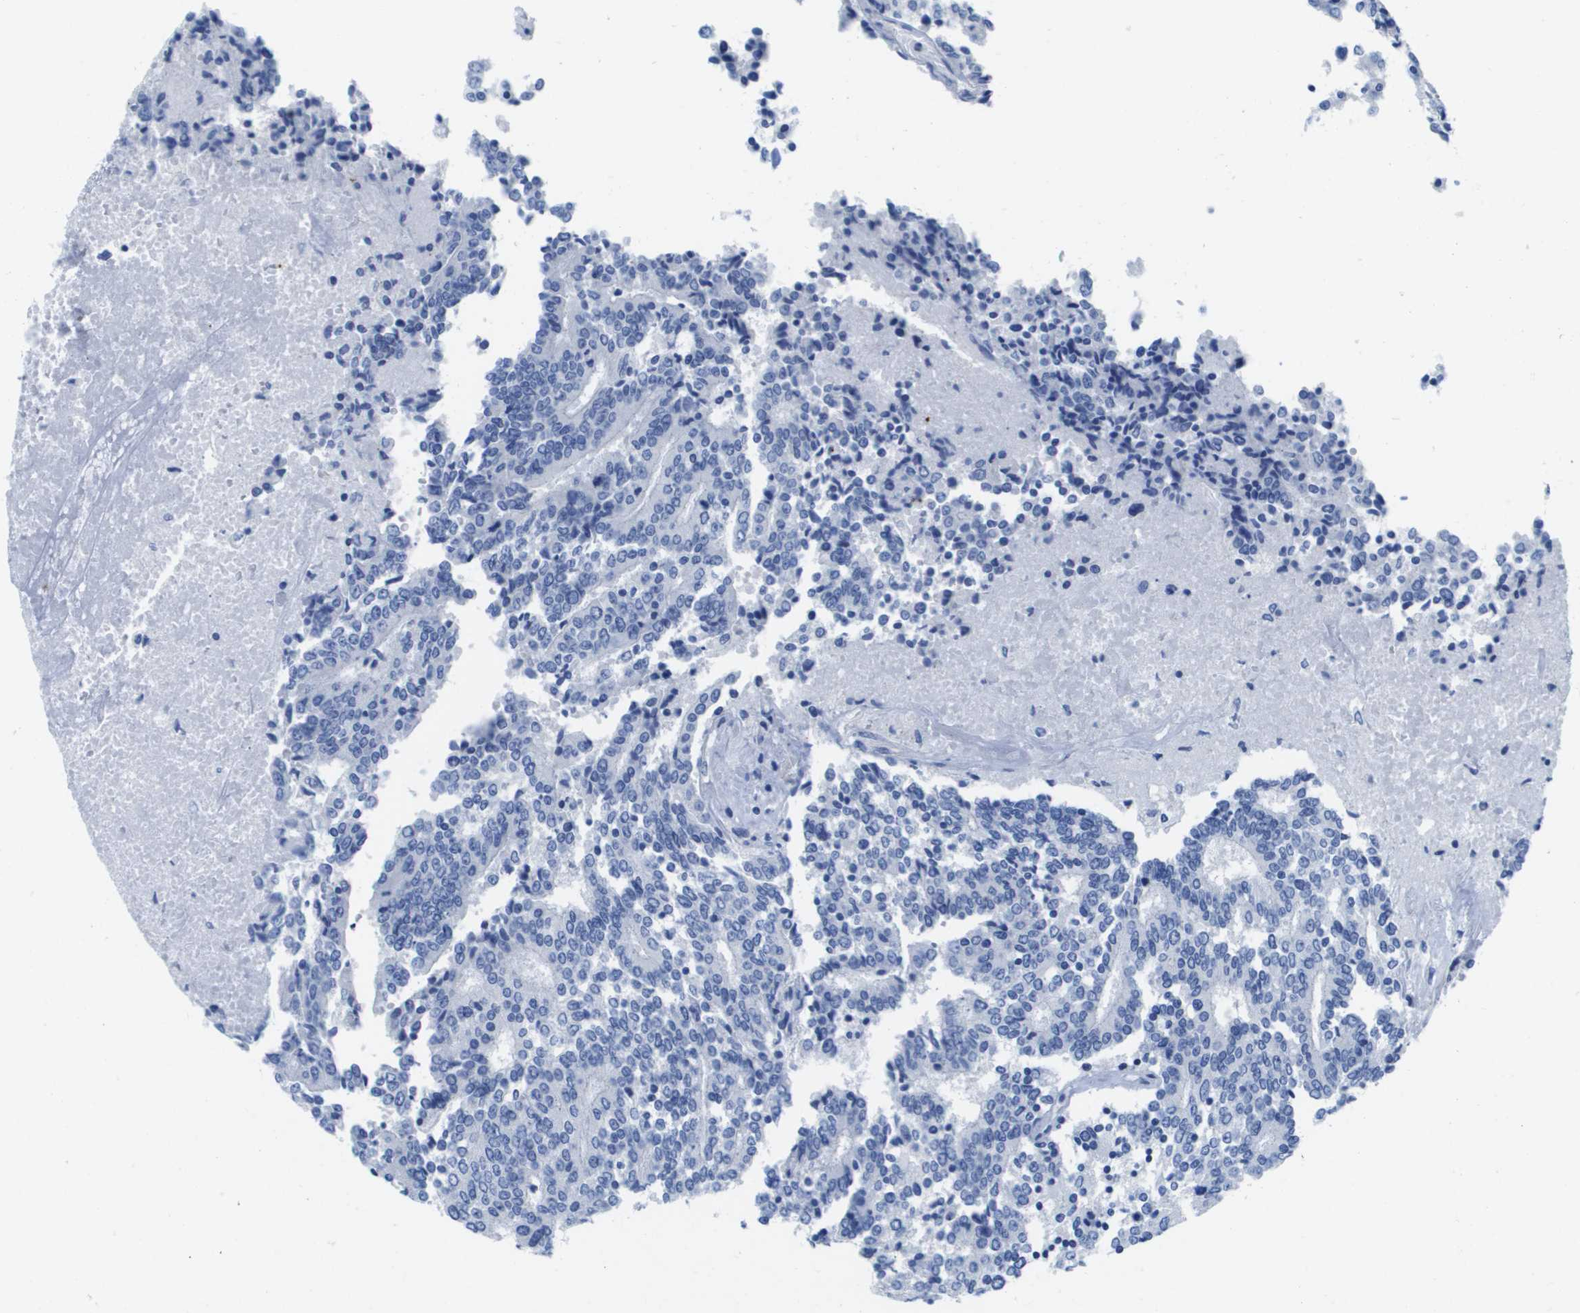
{"staining": {"intensity": "negative", "quantity": "none", "location": "none"}, "tissue": "prostate cancer", "cell_type": "Tumor cells", "image_type": "cancer", "snomed": [{"axis": "morphology", "description": "Normal tissue, NOS"}, {"axis": "morphology", "description": "Adenocarcinoma, High grade"}, {"axis": "topography", "description": "Prostate"}, {"axis": "topography", "description": "Seminal veicle"}], "caption": "Immunohistochemistry (IHC) image of neoplastic tissue: human prostate cancer stained with DAB (3,3'-diaminobenzidine) displays no significant protein positivity in tumor cells. The staining is performed using DAB brown chromogen with nuclei counter-stained in using hematoxylin.", "gene": "MS4A1", "patient": {"sex": "male", "age": 55}}